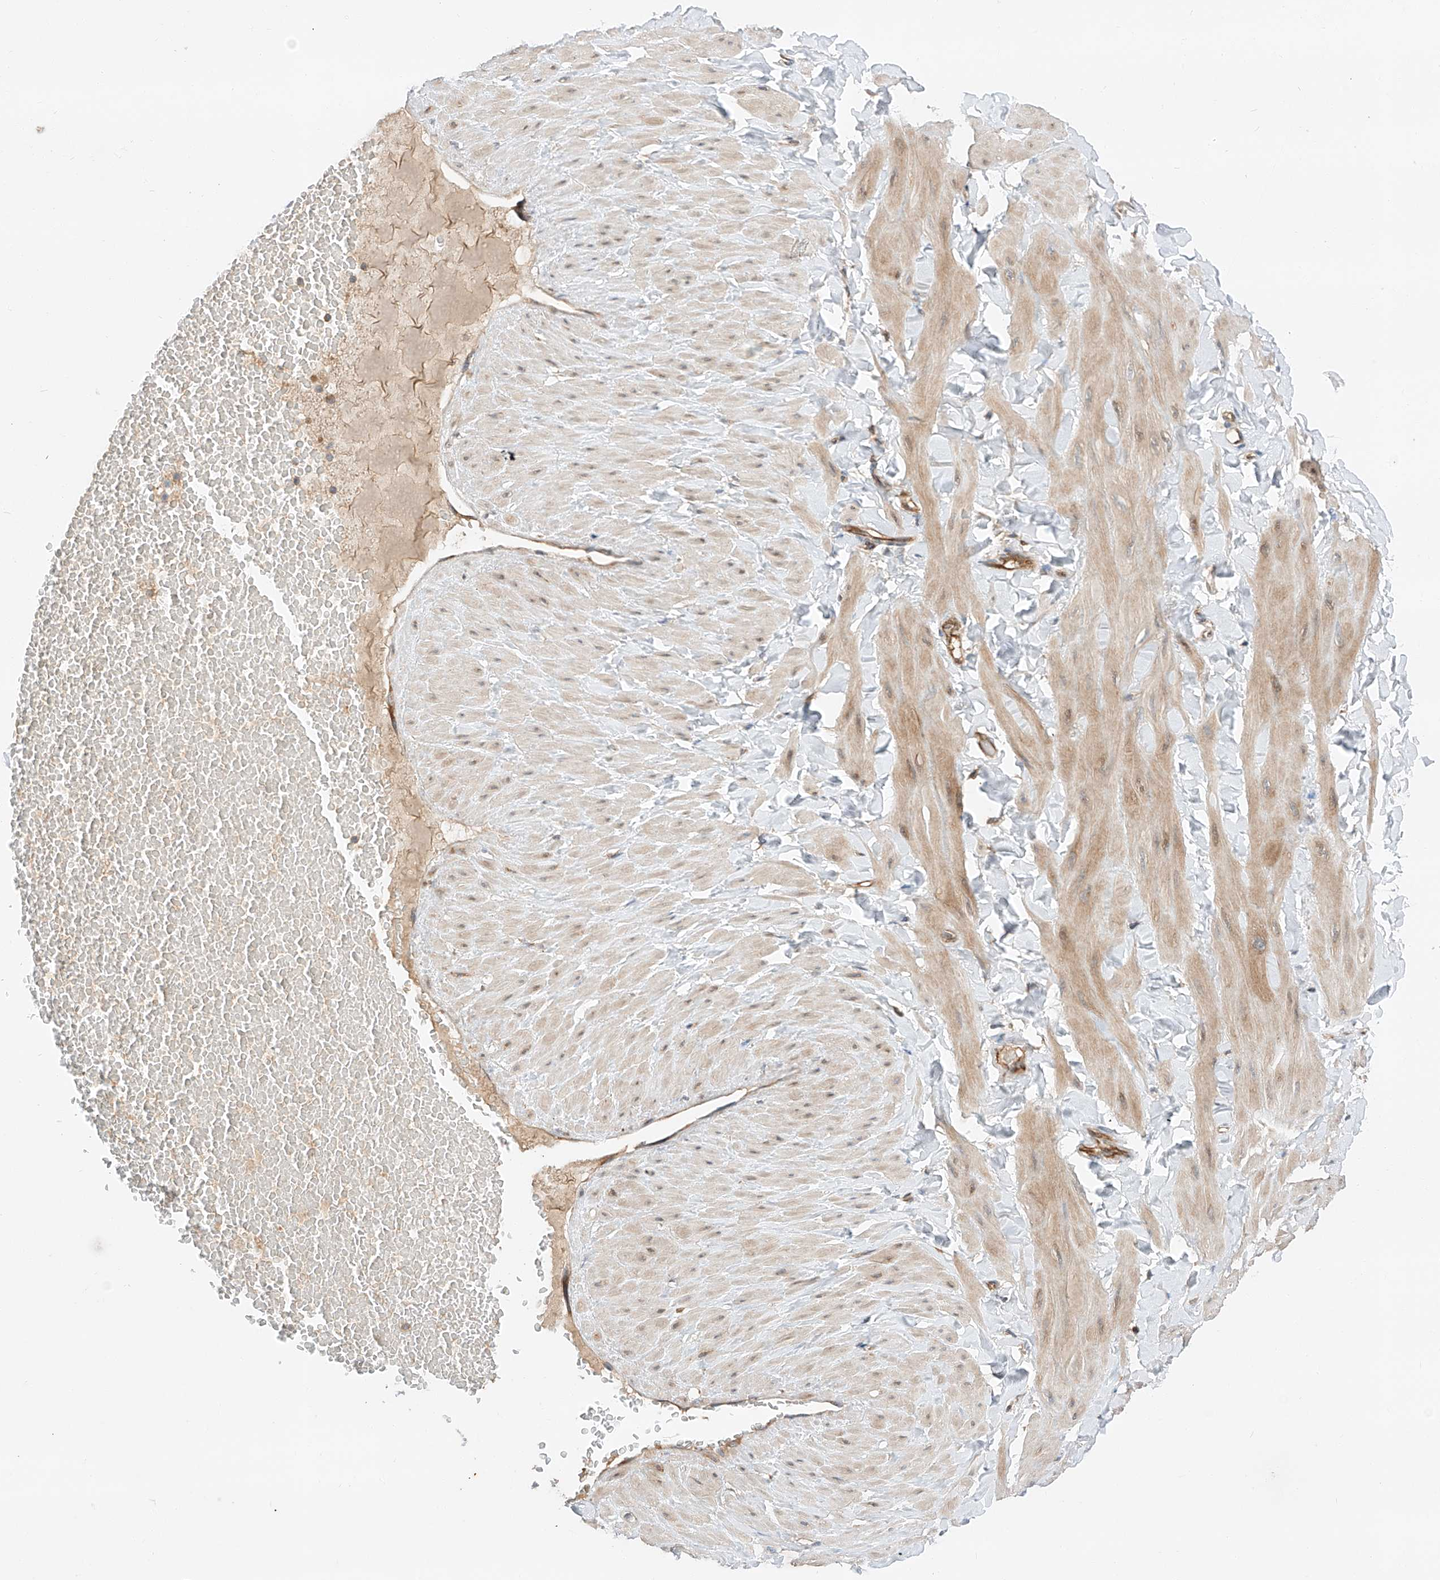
{"staining": {"intensity": "negative", "quantity": "none", "location": "none"}, "tissue": "adipose tissue", "cell_type": "Adipocytes", "image_type": "normal", "snomed": [{"axis": "morphology", "description": "Normal tissue, NOS"}, {"axis": "topography", "description": "Adipose tissue"}, {"axis": "topography", "description": "Vascular tissue"}, {"axis": "topography", "description": "Peripheral nerve tissue"}], "caption": "Adipocytes show no significant positivity in unremarkable adipose tissue. (DAB (3,3'-diaminobenzidine) immunohistochemistry (IHC) visualized using brightfield microscopy, high magnification).", "gene": "RUSC1", "patient": {"sex": "male", "age": 25}}